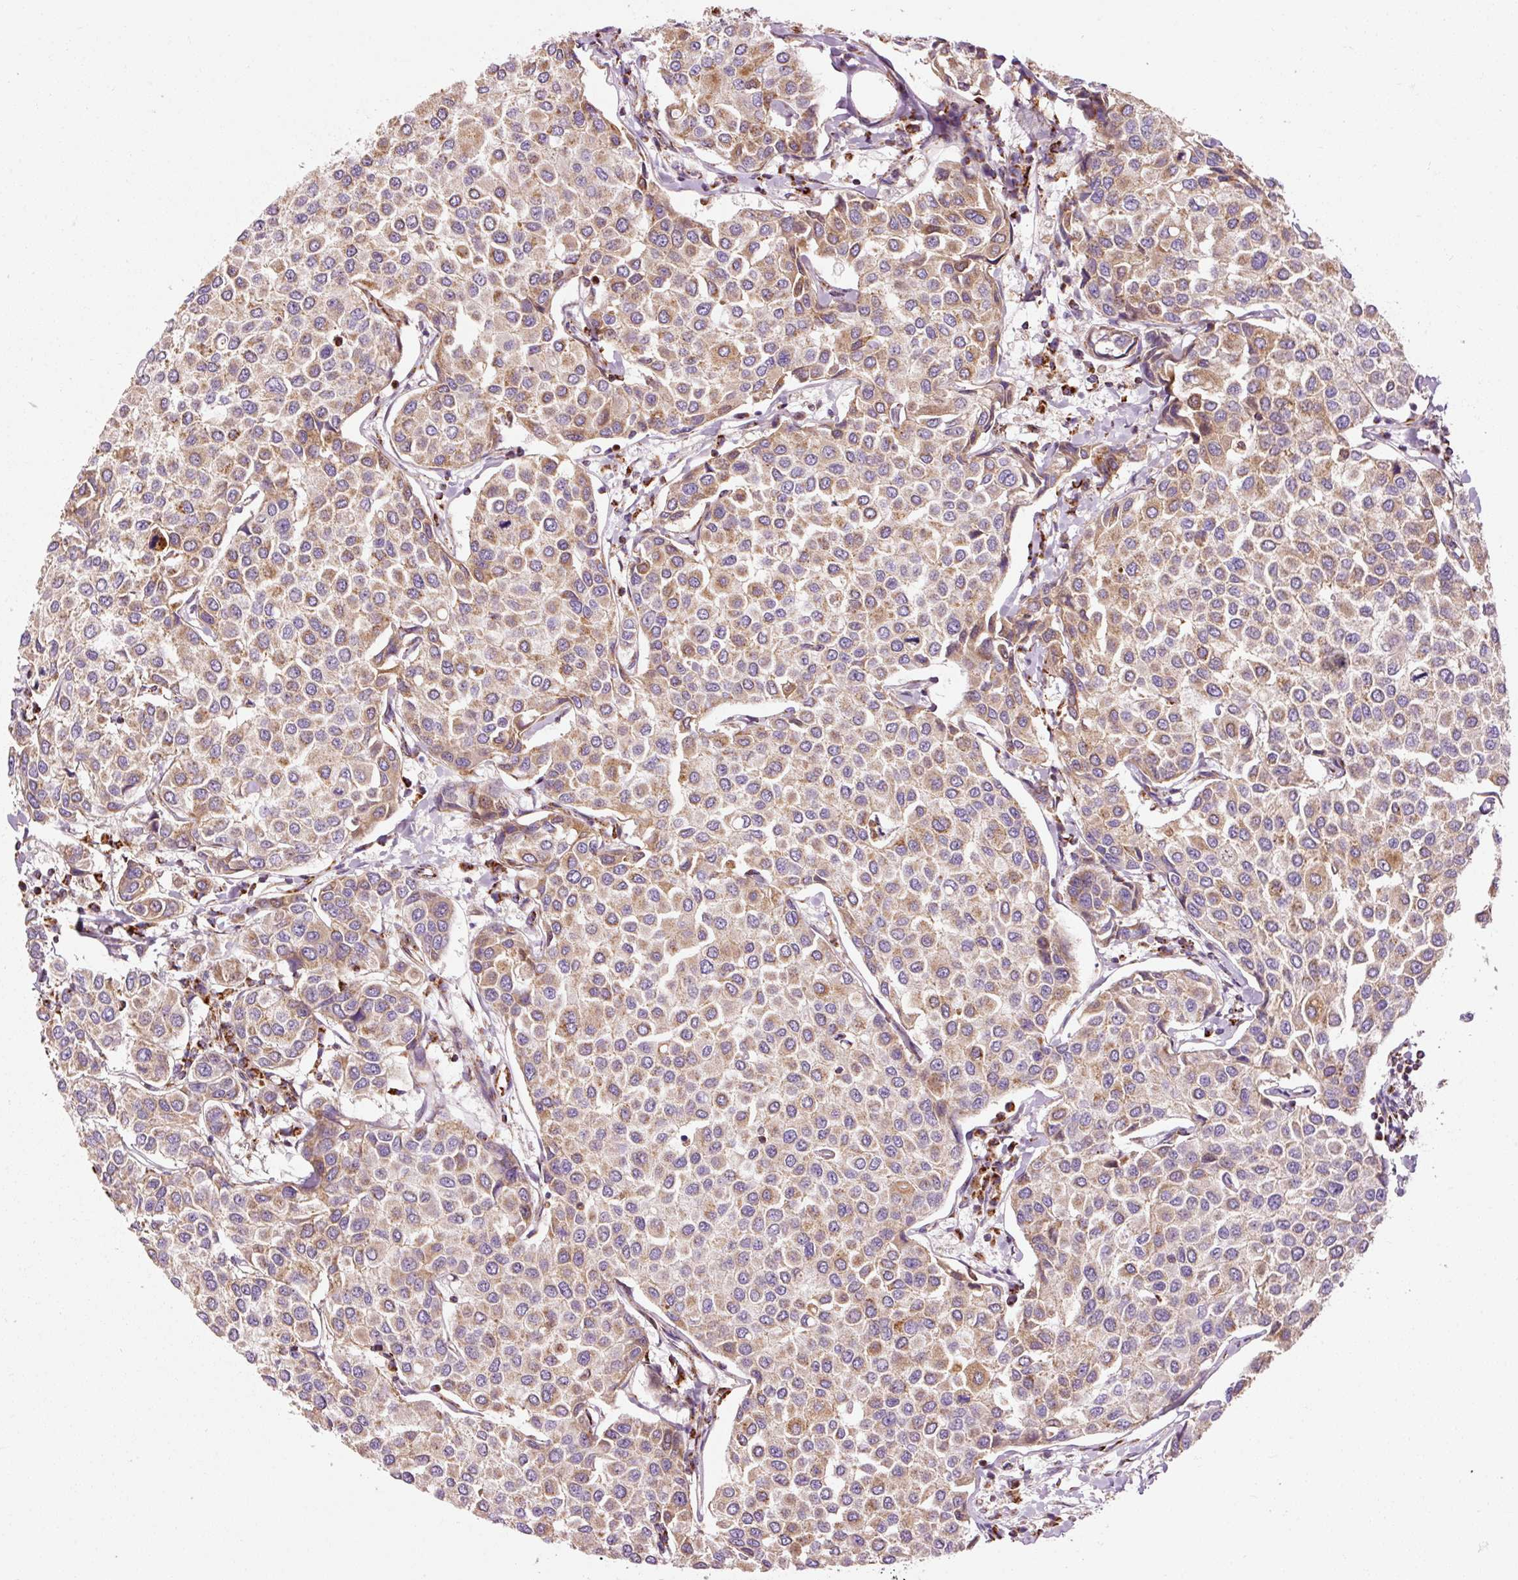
{"staining": {"intensity": "moderate", "quantity": ">75%", "location": "cytoplasmic/membranous"}, "tissue": "breast cancer", "cell_type": "Tumor cells", "image_type": "cancer", "snomed": [{"axis": "morphology", "description": "Duct carcinoma"}, {"axis": "topography", "description": "Breast"}], "caption": "Protein staining of infiltrating ductal carcinoma (breast) tissue reveals moderate cytoplasmic/membranous positivity in about >75% of tumor cells.", "gene": "NDUFB4", "patient": {"sex": "female", "age": 55}}